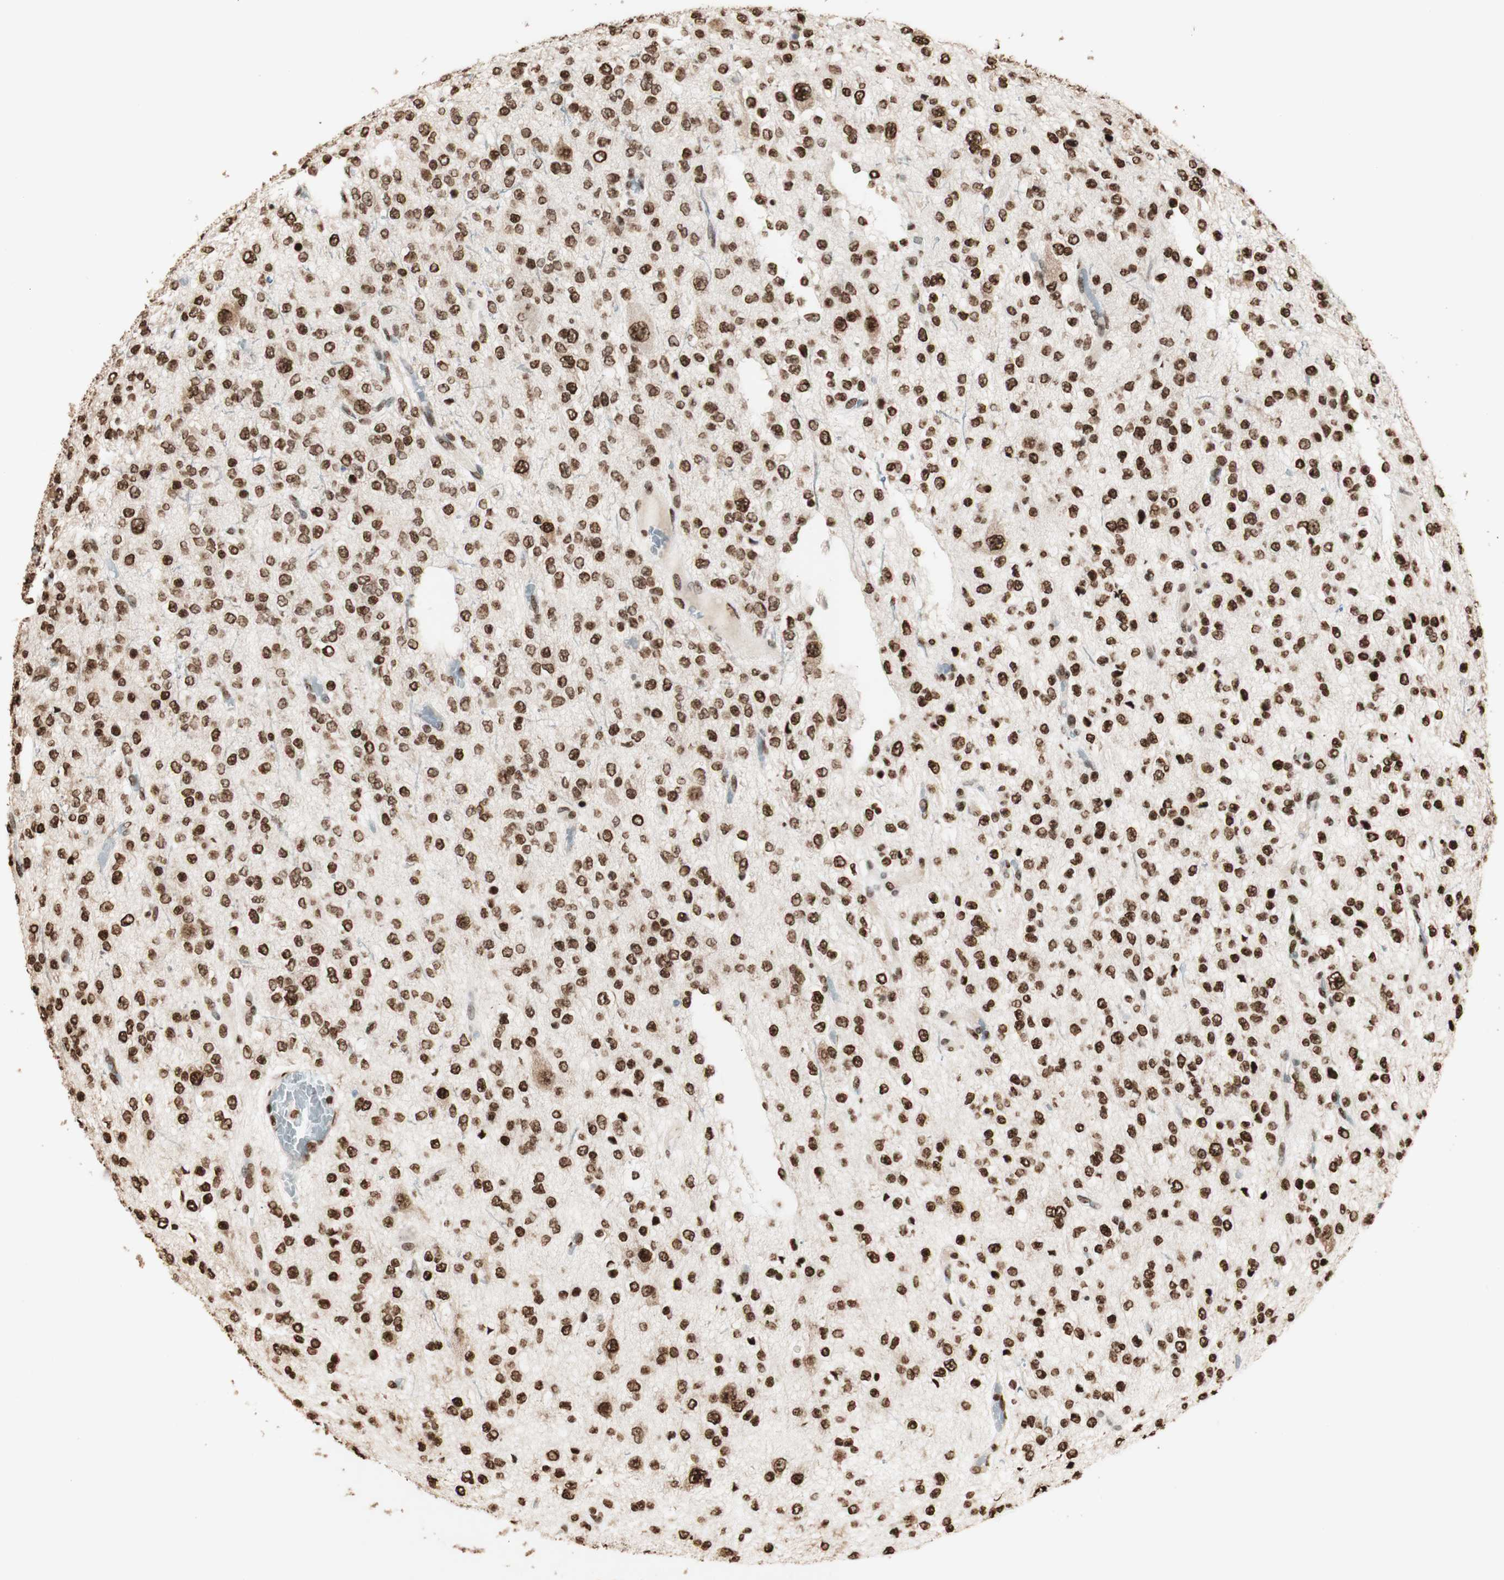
{"staining": {"intensity": "strong", "quantity": ">75%", "location": "nuclear"}, "tissue": "glioma", "cell_type": "Tumor cells", "image_type": "cancer", "snomed": [{"axis": "morphology", "description": "Glioma, malignant, Low grade"}, {"axis": "topography", "description": "Brain"}], "caption": "Malignant glioma (low-grade) was stained to show a protein in brown. There is high levels of strong nuclear staining in about >75% of tumor cells.", "gene": "HNRNPA2B1", "patient": {"sex": "male", "age": 38}}